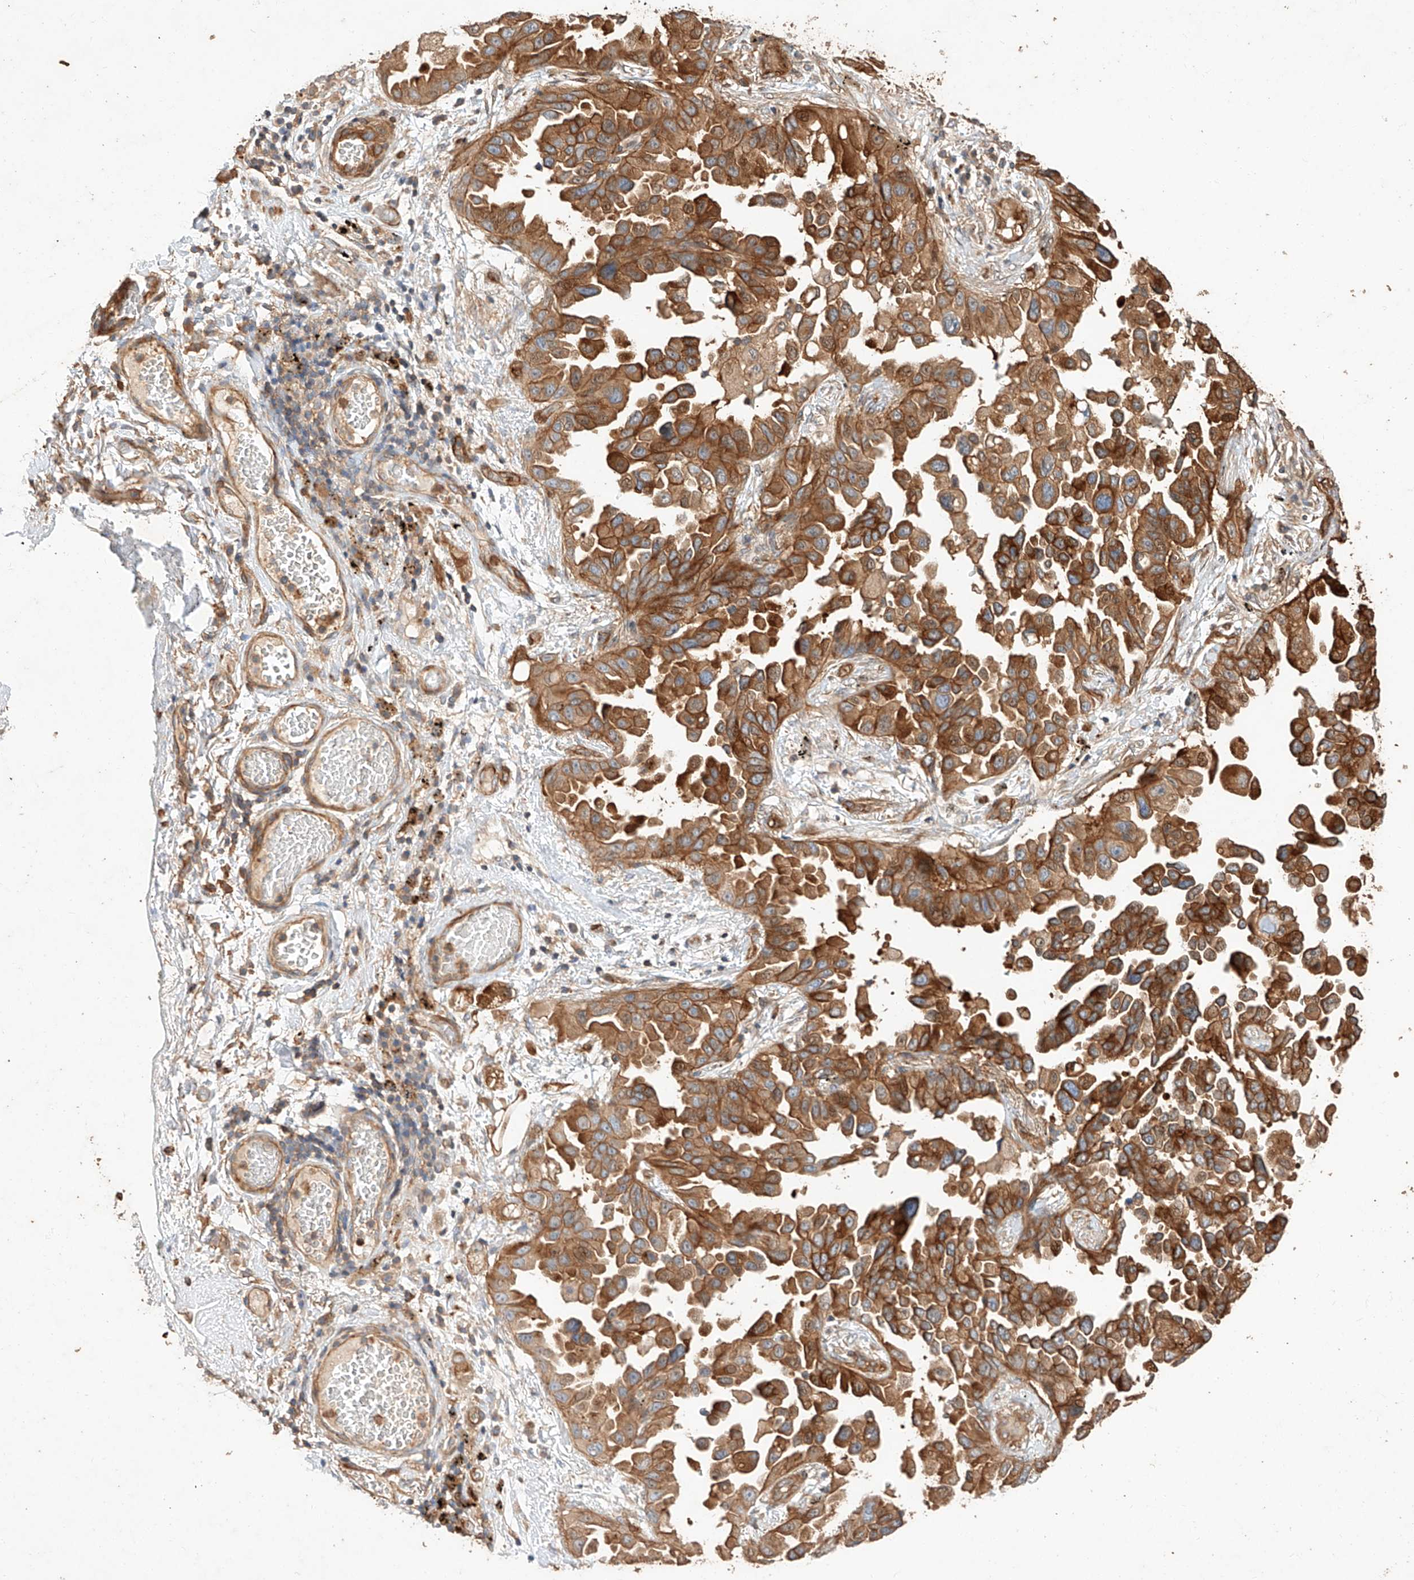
{"staining": {"intensity": "moderate", "quantity": ">75%", "location": "cytoplasmic/membranous"}, "tissue": "lung cancer", "cell_type": "Tumor cells", "image_type": "cancer", "snomed": [{"axis": "morphology", "description": "Adenocarcinoma, NOS"}, {"axis": "topography", "description": "Lung"}], "caption": "Moderate cytoplasmic/membranous staining is present in about >75% of tumor cells in lung adenocarcinoma.", "gene": "GHDC", "patient": {"sex": "female", "age": 67}}